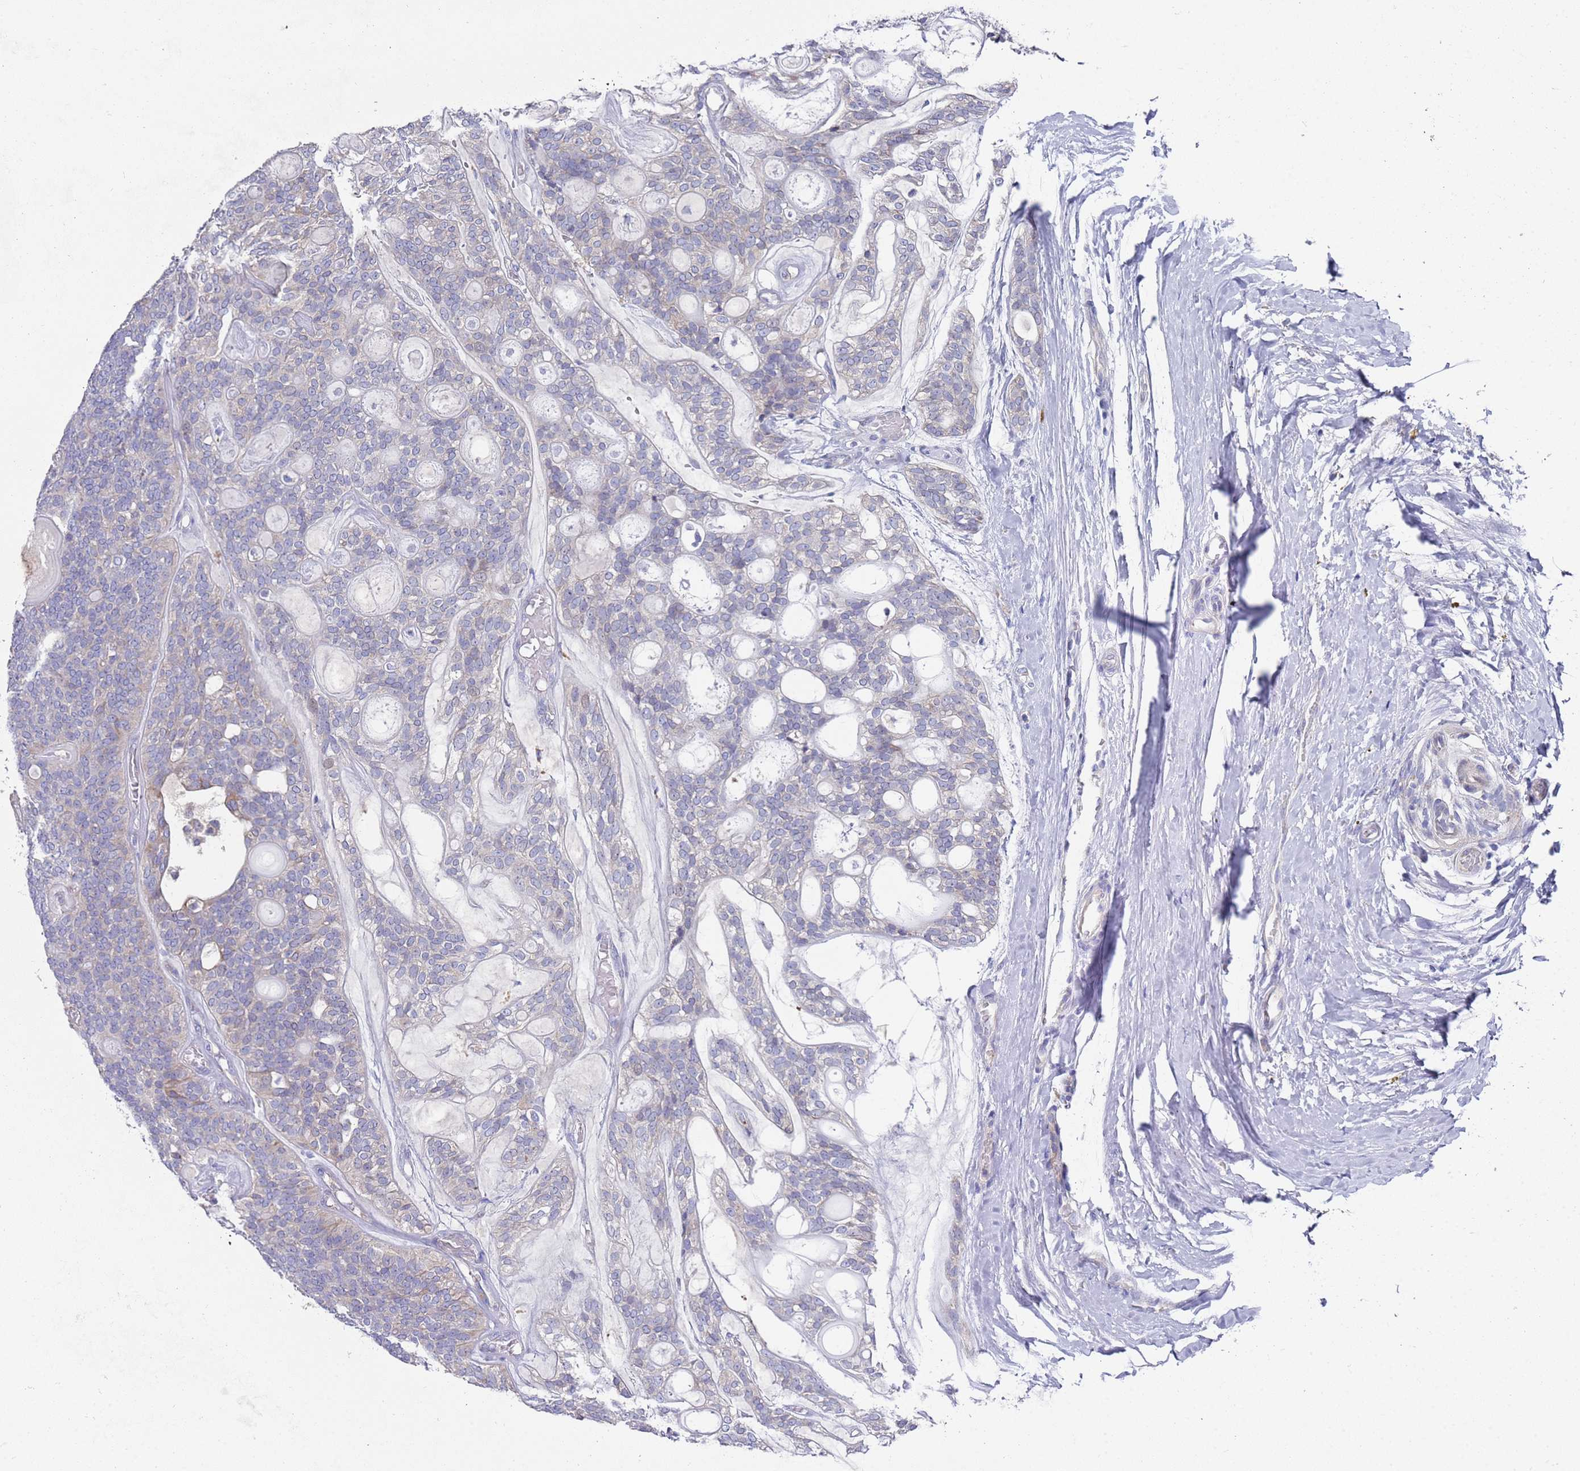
{"staining": {"intensity": "negative", "quantity": "none", "location": "none"}, "tissue": "head and neck cancer", "cell_type": "Tumor cells", "image_type": "cancer", "snomed": [{"axis": "morphology", "description": "Adenocarcinoma, NOS"}, {"axis": "topography", "description": "Head-Neck"}], "caption": "An immunohistochemistry micrograph of head and neck cancer (adenocarcinoma) is shown. There is no staining in tumor cells of head and neck cancer (adenocarcinoma).", "gene": "NPEPPS", "patient": {"sex": "male", "age": 66}}